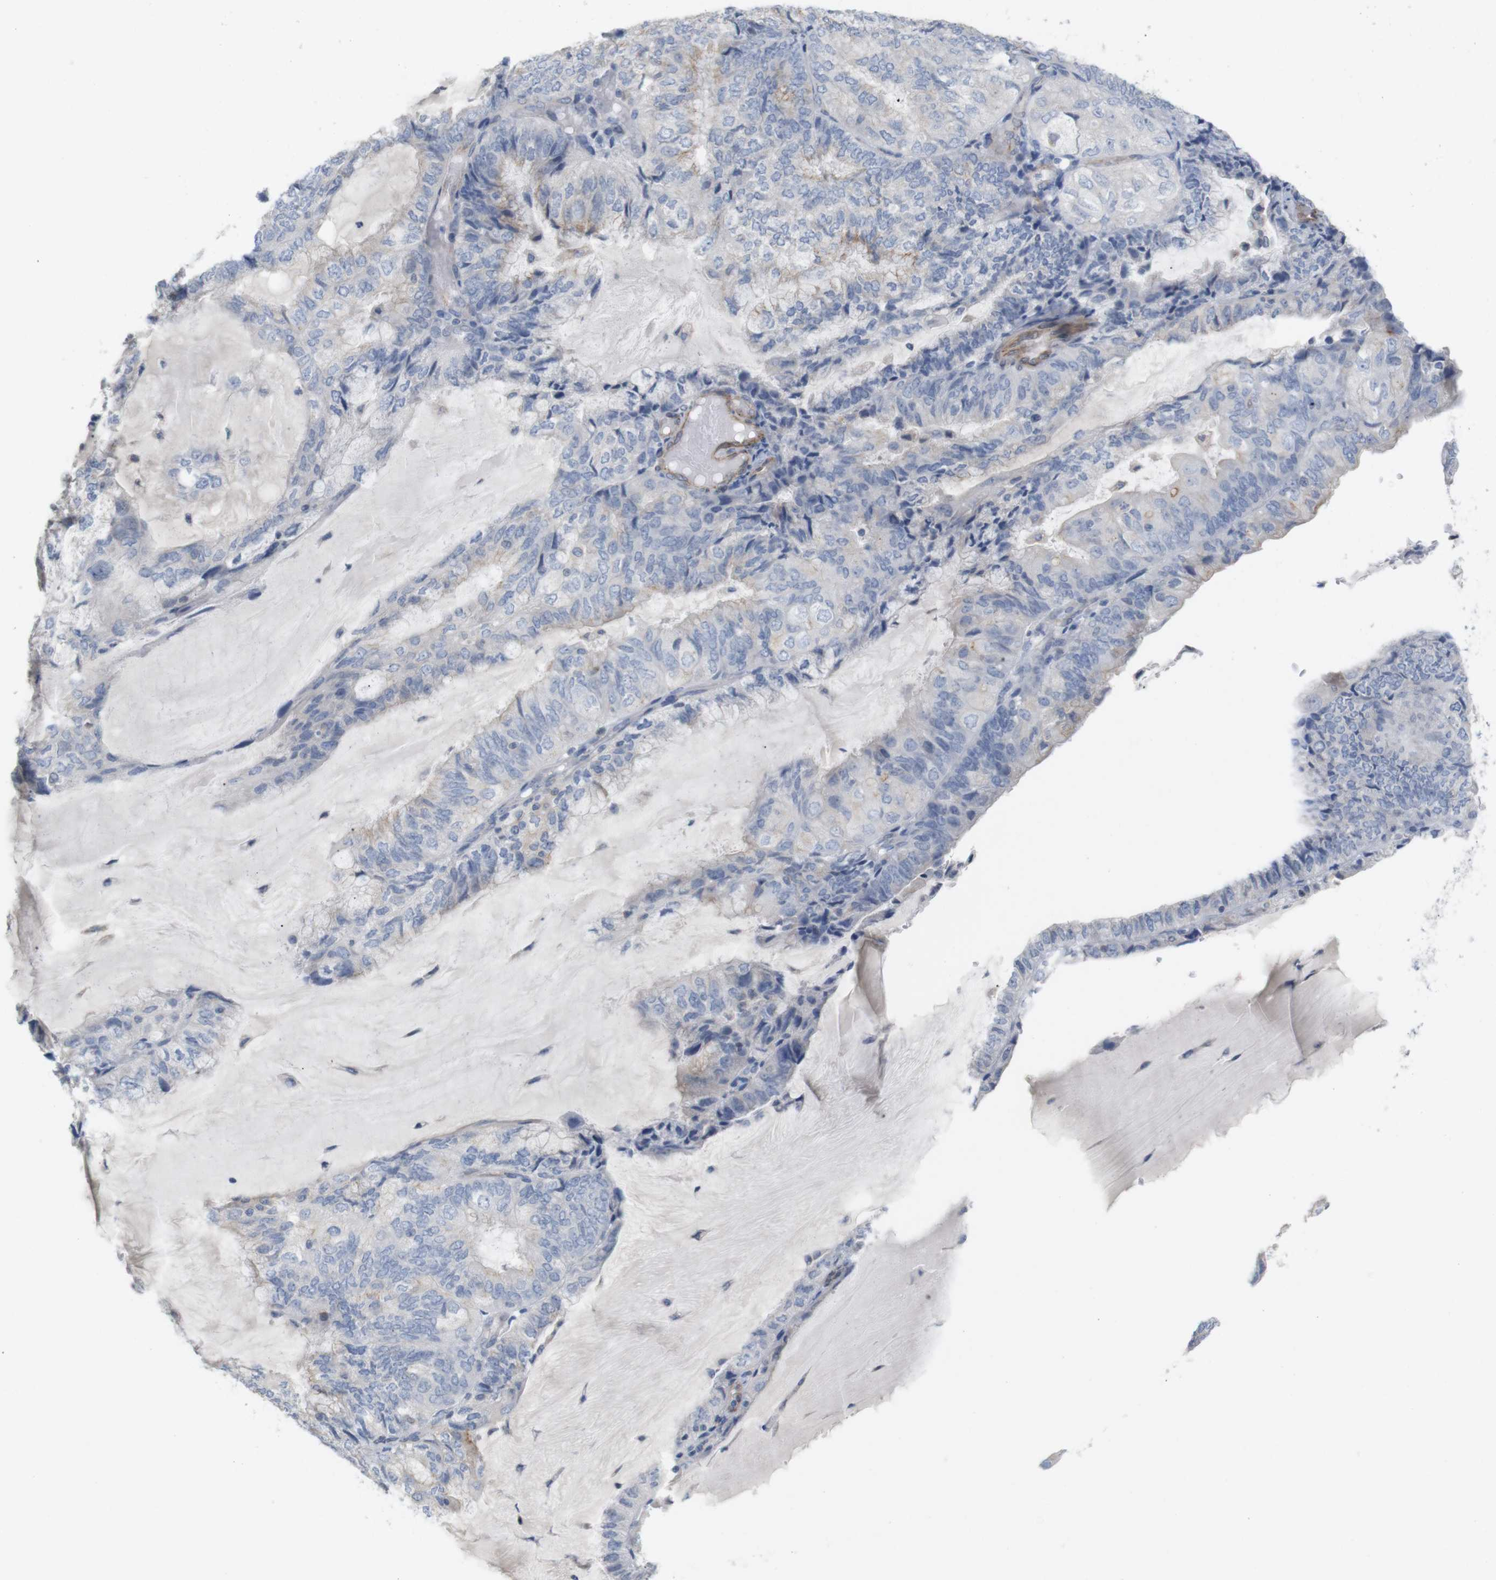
{"staining": {"intensity": "weak", "quantity": "<25%", "location": "cytoplasmic/membranous"}, "tissue": "endometrial cancer", "cell_type": "Tumor cells", "image_type": "cancer", "snomed": [{"axis": "morphology", "description": "Adenocarcinoma, NOS"}, {"axis": "topography", "description": "Endometrium"}], "caption": "A histopathology image of endometrial adenocarcinoma stained for a protein reveals no brown staining in tumor cells.", "gene": "ITPR1", "patient": {"sex": "female", "age": 81}}